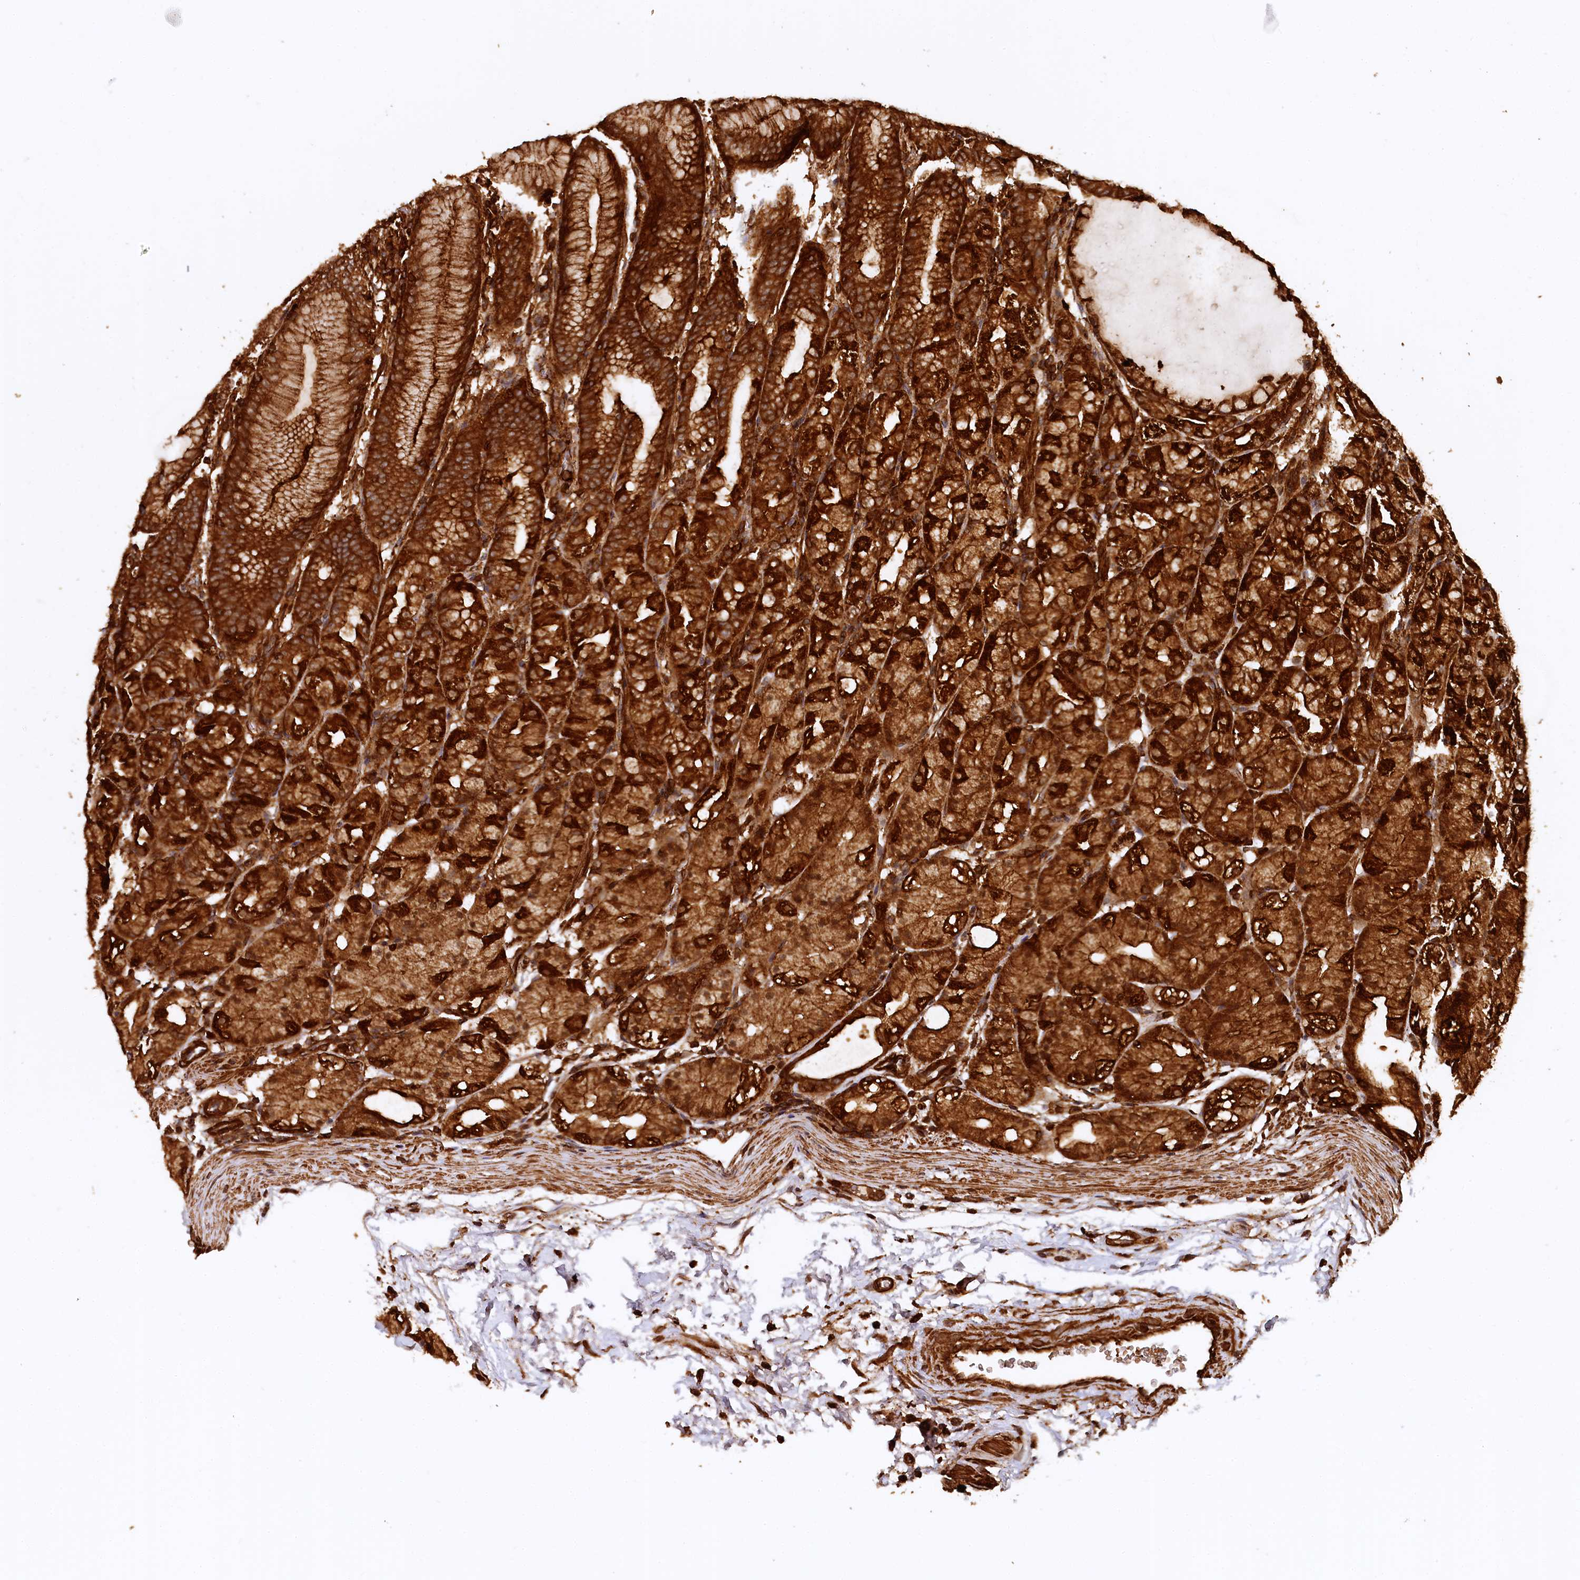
{"staining": {"intensity": "strong", "quantity": ">75%", "location": "cytoplasmic/membranous"}, "tissue": "stomach", "cell_type": "Glandular cells", "image_type": "normal", "snomed": [{"axis": "morphology", "description": "Normal tissue, NOS"}, {"axis": "topography", "description": "Stomach, upper"}], "caption": "A brown stain labels strong cytoplasmic/membranous staining of a protein in glandular cells of unremarkable stomach.", "gene": "STUB1", "patient": {"sex": "male", "age": 48}}